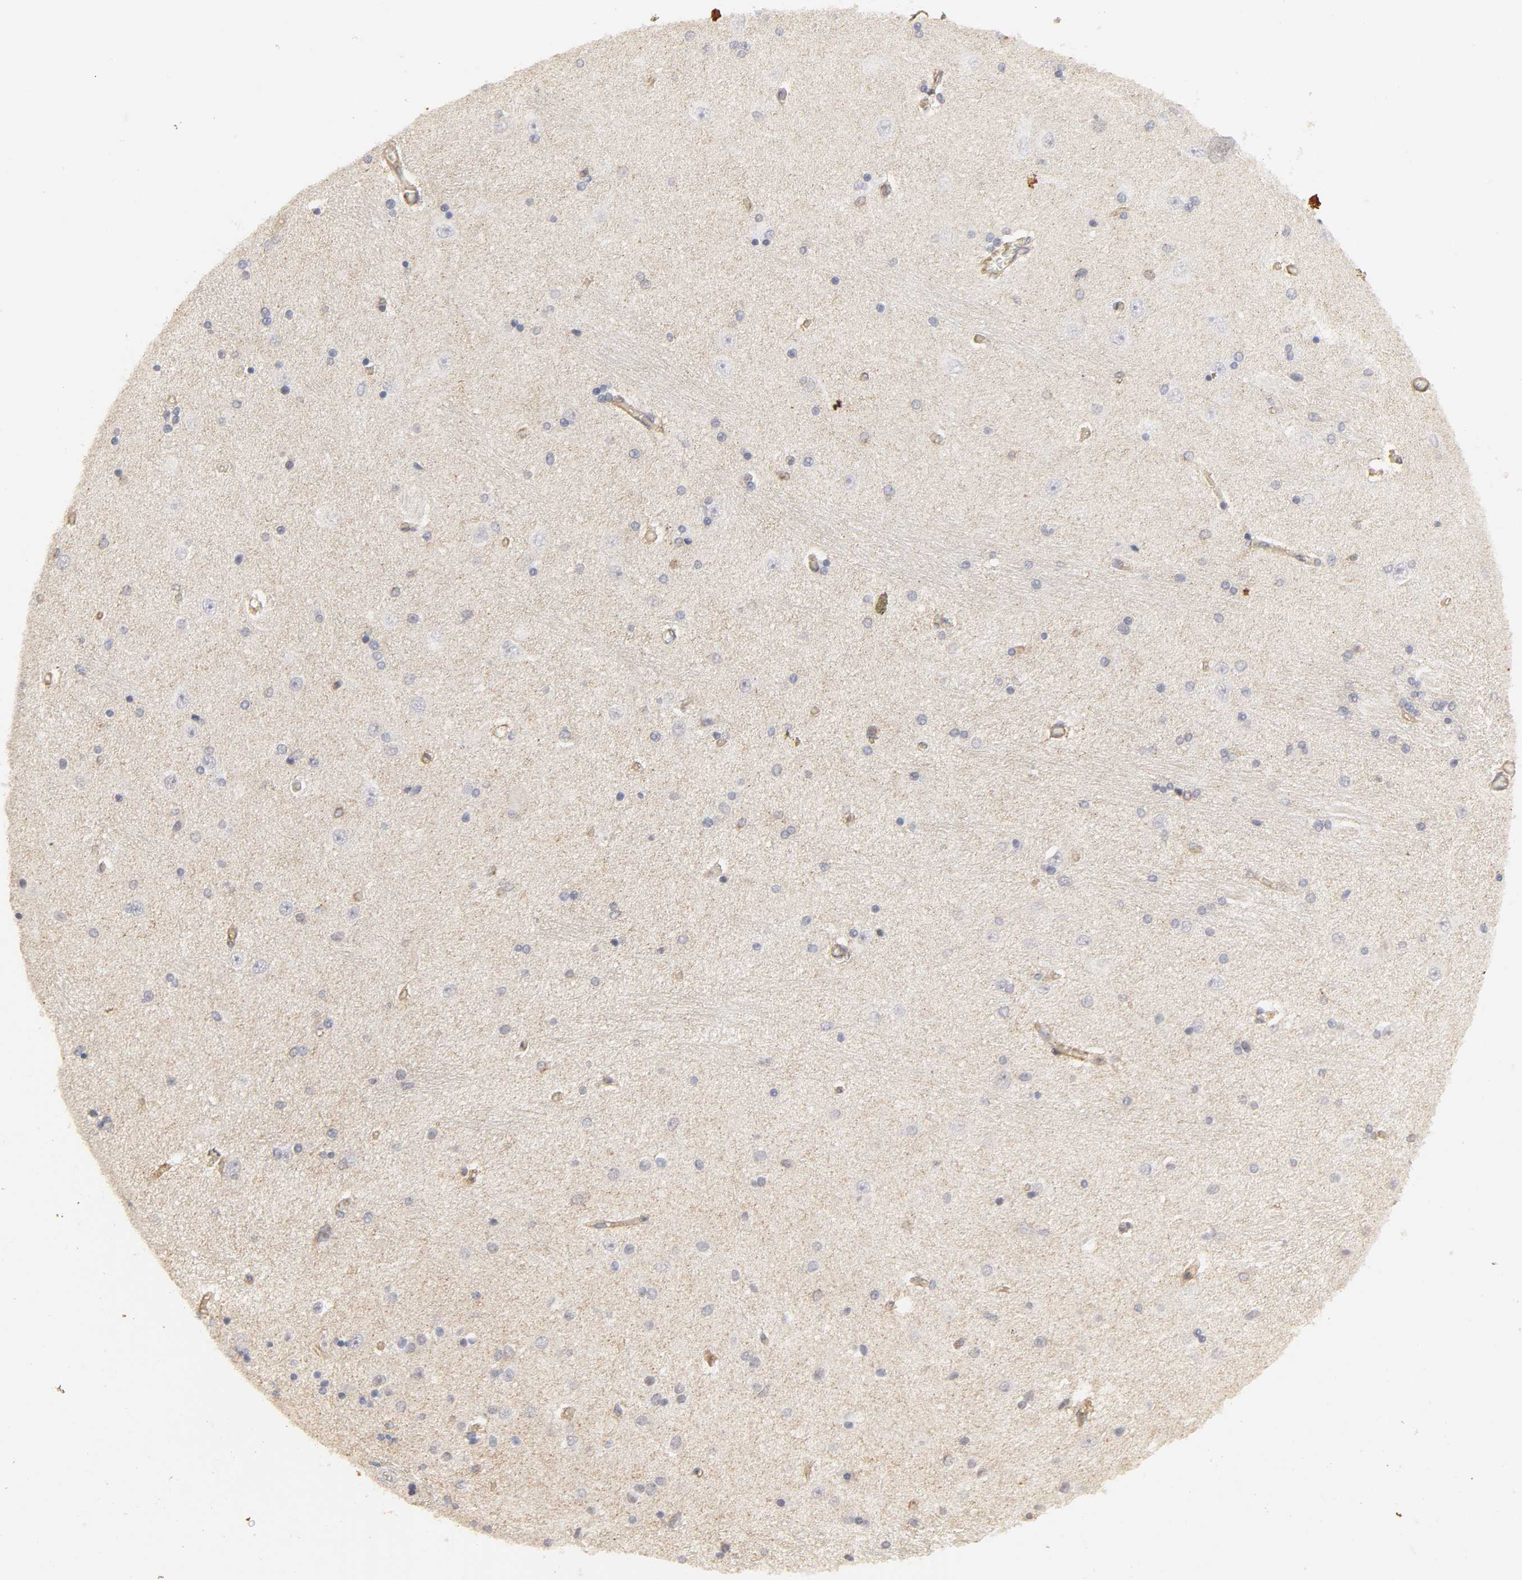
{"staining": {"intensity": "moderate", "quantity": "<25%", "location": "cytoplasmic/membranous"}, "tissue": "hippocampus", "cell_type": "Glial cells", "image_type": "normal", "snomed": [{"axis": "morphology", "description": "Normal tissue, NOS"}, {"axis": "topography", "description": "Hippocampus"}], "caption": "Moderate cytoplasmic/membranous protein staining is present in about <25% of glial cells in hippocampus.", "gene": "SH3GLB1", "patient": {"sex": "female", "age": 54}}